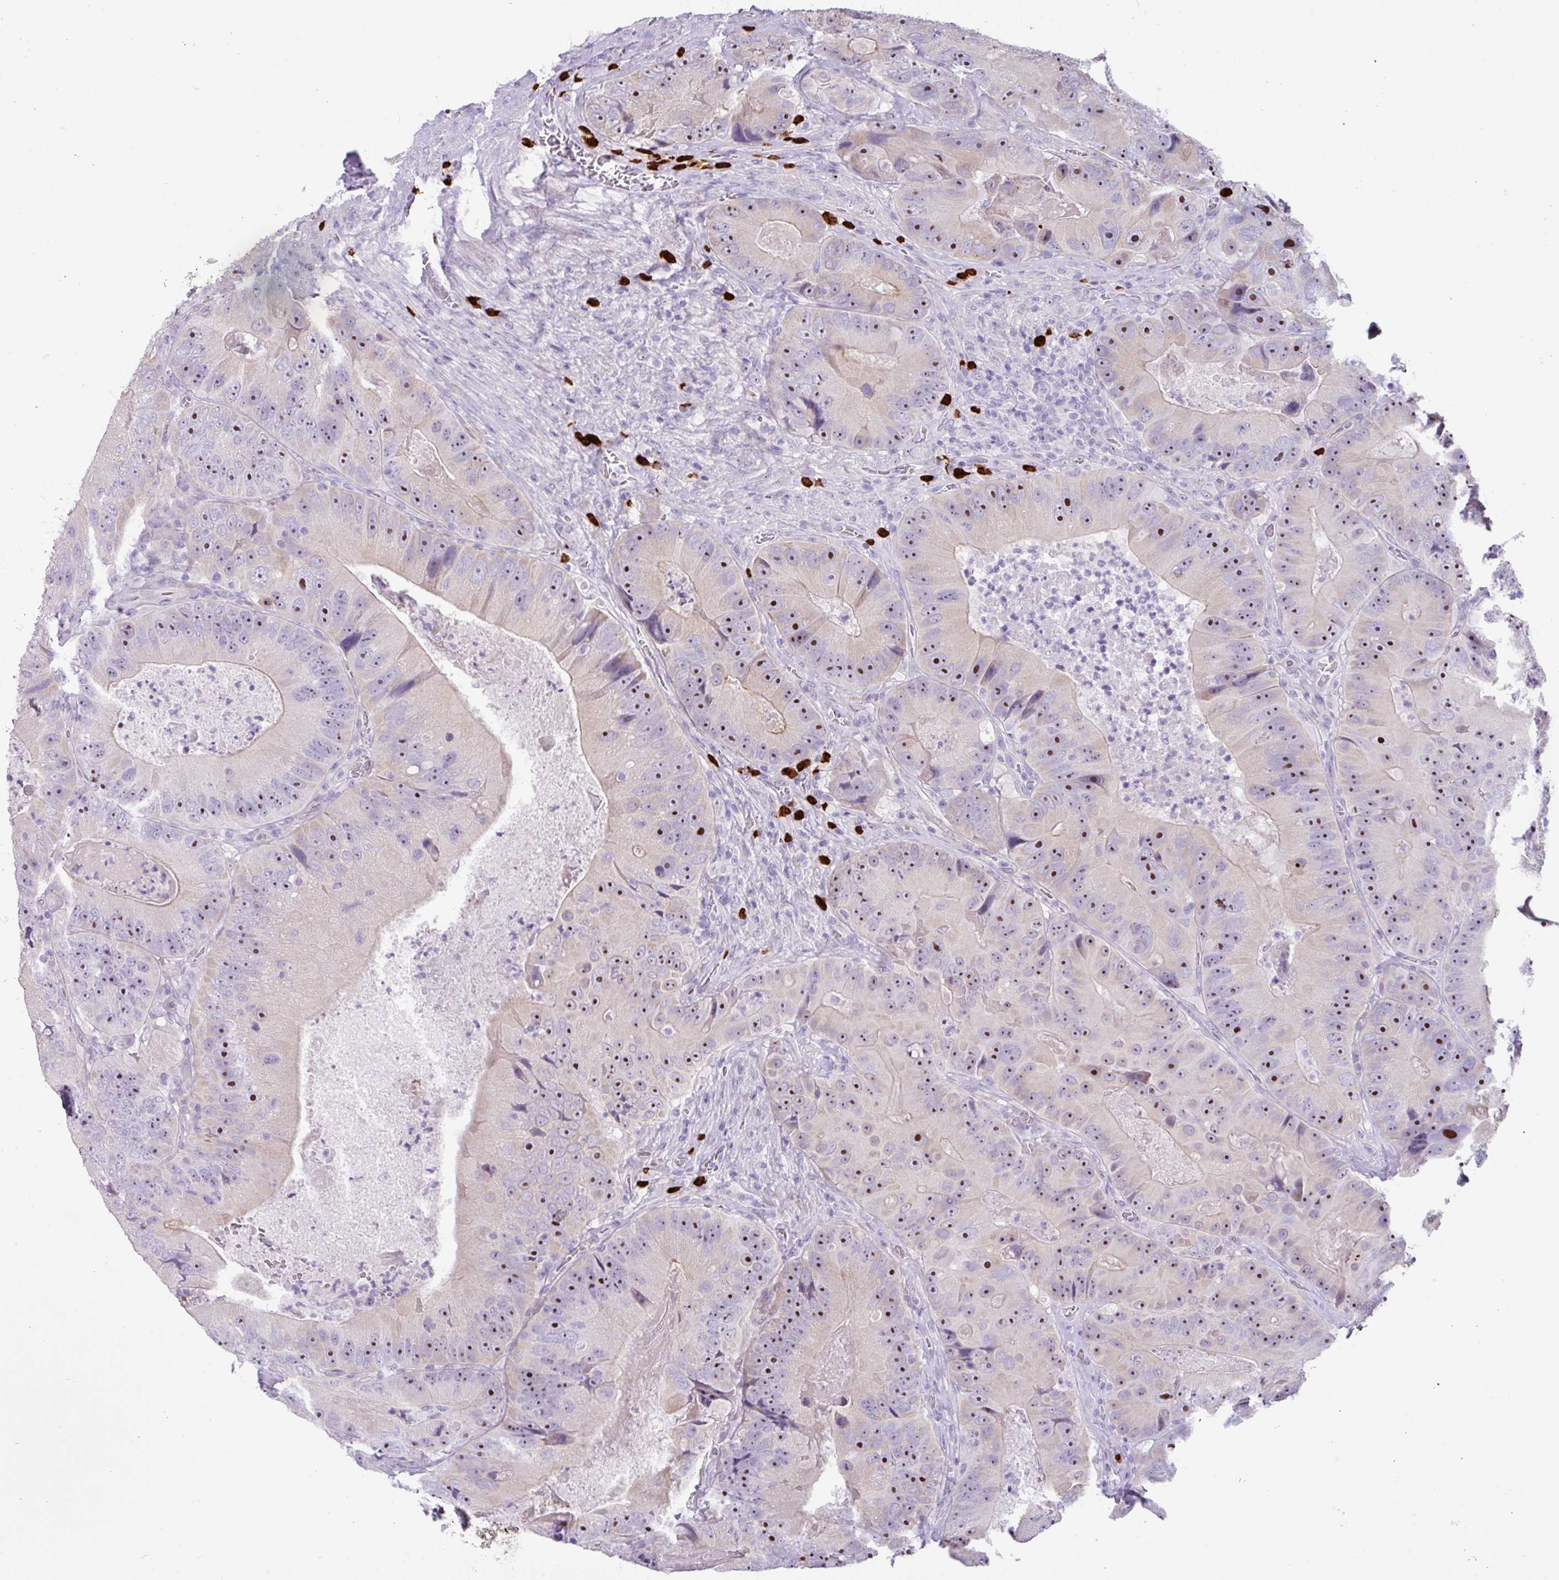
{"staining": {"intensity": "moderate", "quantity": "25%-75%", "location": "nuclear"}, "tissue": "colorectal cancer", "cell_type": "Tumor cells", "image_type": "cancer", "snomed": [{"axis": "morphology", "description": "Adenocarcinoma, NOS"}, {"axis": "topography", "description": "Colon"}], "caption": "Brown immunohistochemical staining in human colorectal cancer (adenocarcinoma) demonstrates moderate nuclear staining in approximately 25%-75% of tumor cells. (DAB (3,3'-diaminobenzidine) = brown stain, brightfield microscopy at high magnification).", "gene": "MRM2", "patient": {"sex": "female", "age": 86}}